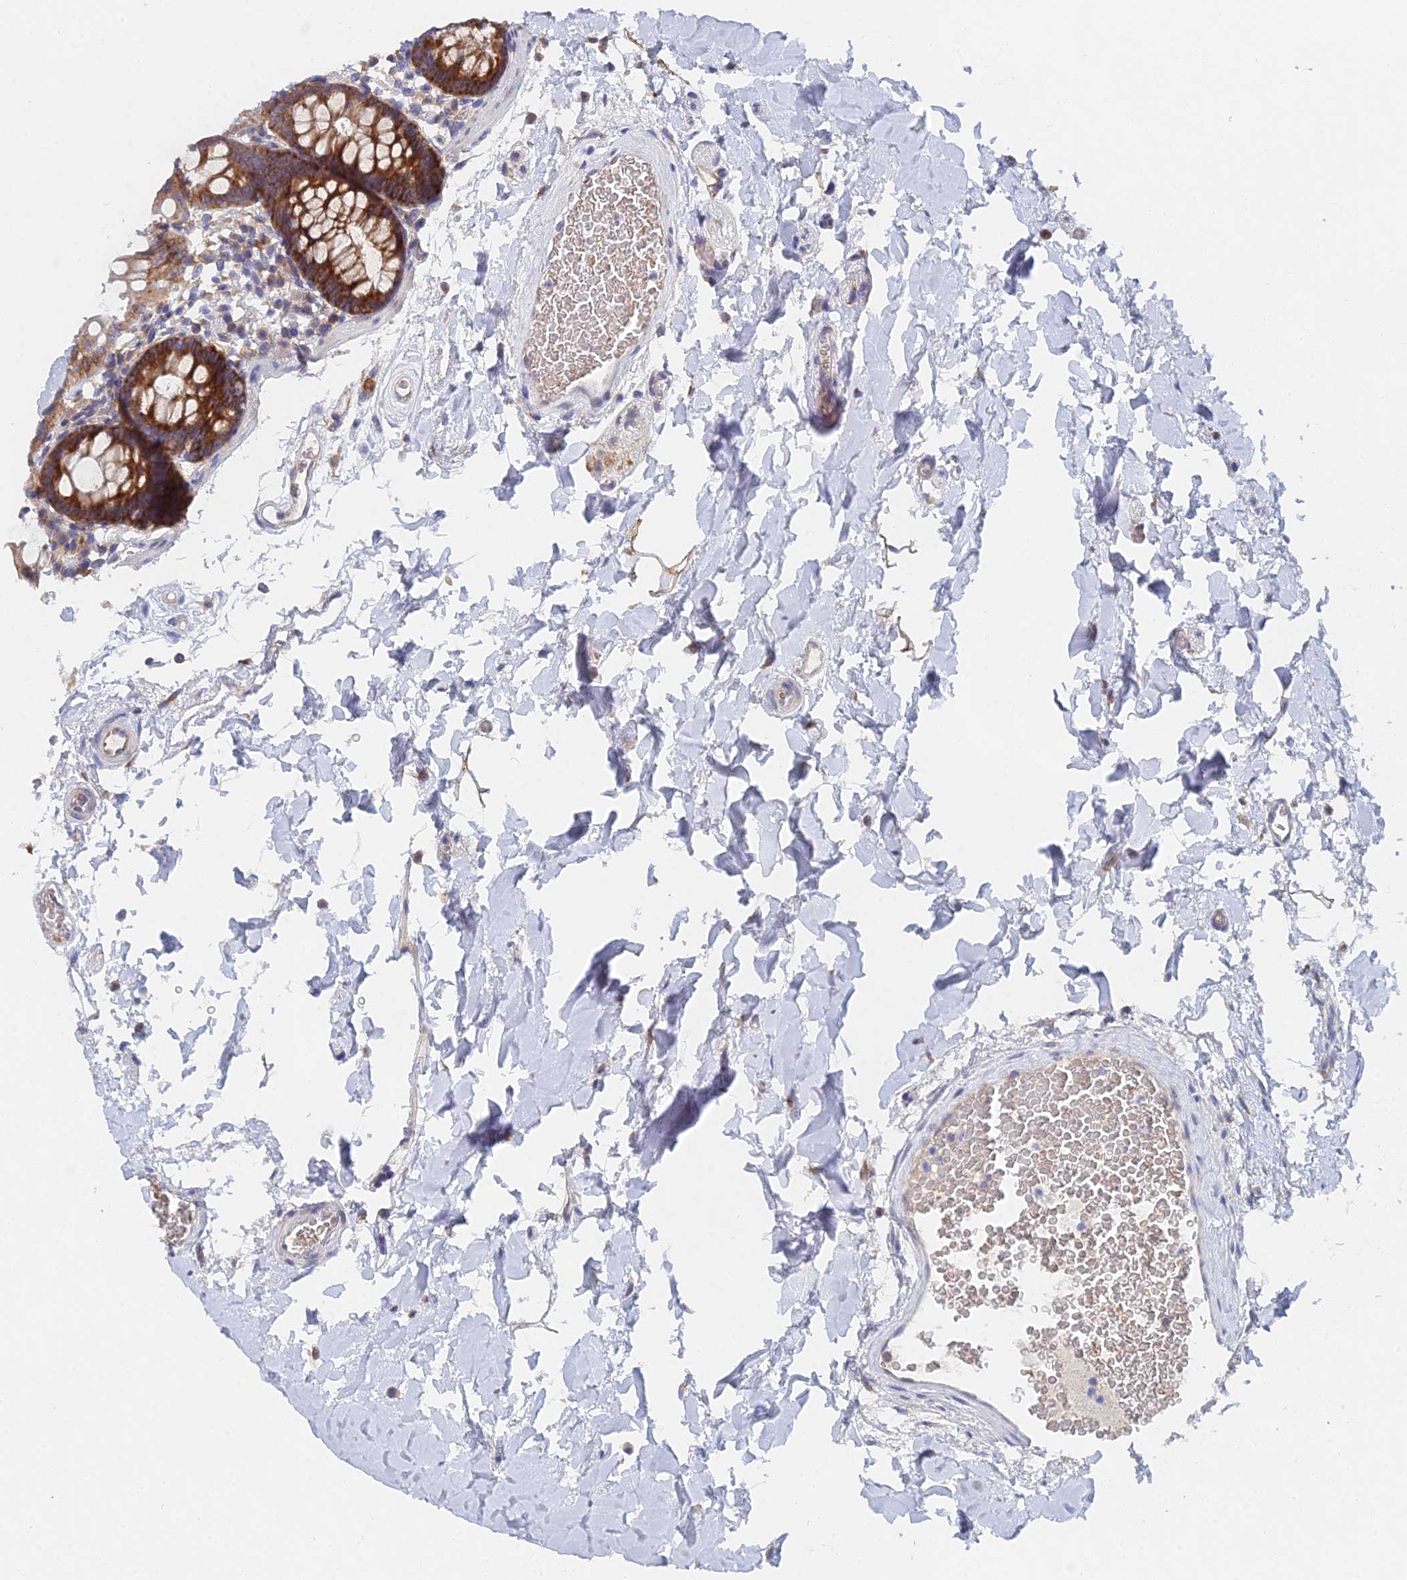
{"staining": {"intensity": "negative", "quantity": "none", "location": "none"}, "tissue": "colon", "cell_type": "Endothelial cells", "image_type": "normal", "snomed": [{"axis": "morphology", "description": "Normal tissue, NOS"}, {"axis": "topography", "description": "Colon"}], "caption": "Endothelial cells show no significant protein staining in unremarkable colon. The staining is performed using DAB brown chromogen with nuclei counter-stained in using hematoxylin.", "gene": "ELOF1", "patient": {"sex": "male", "age": 75}}